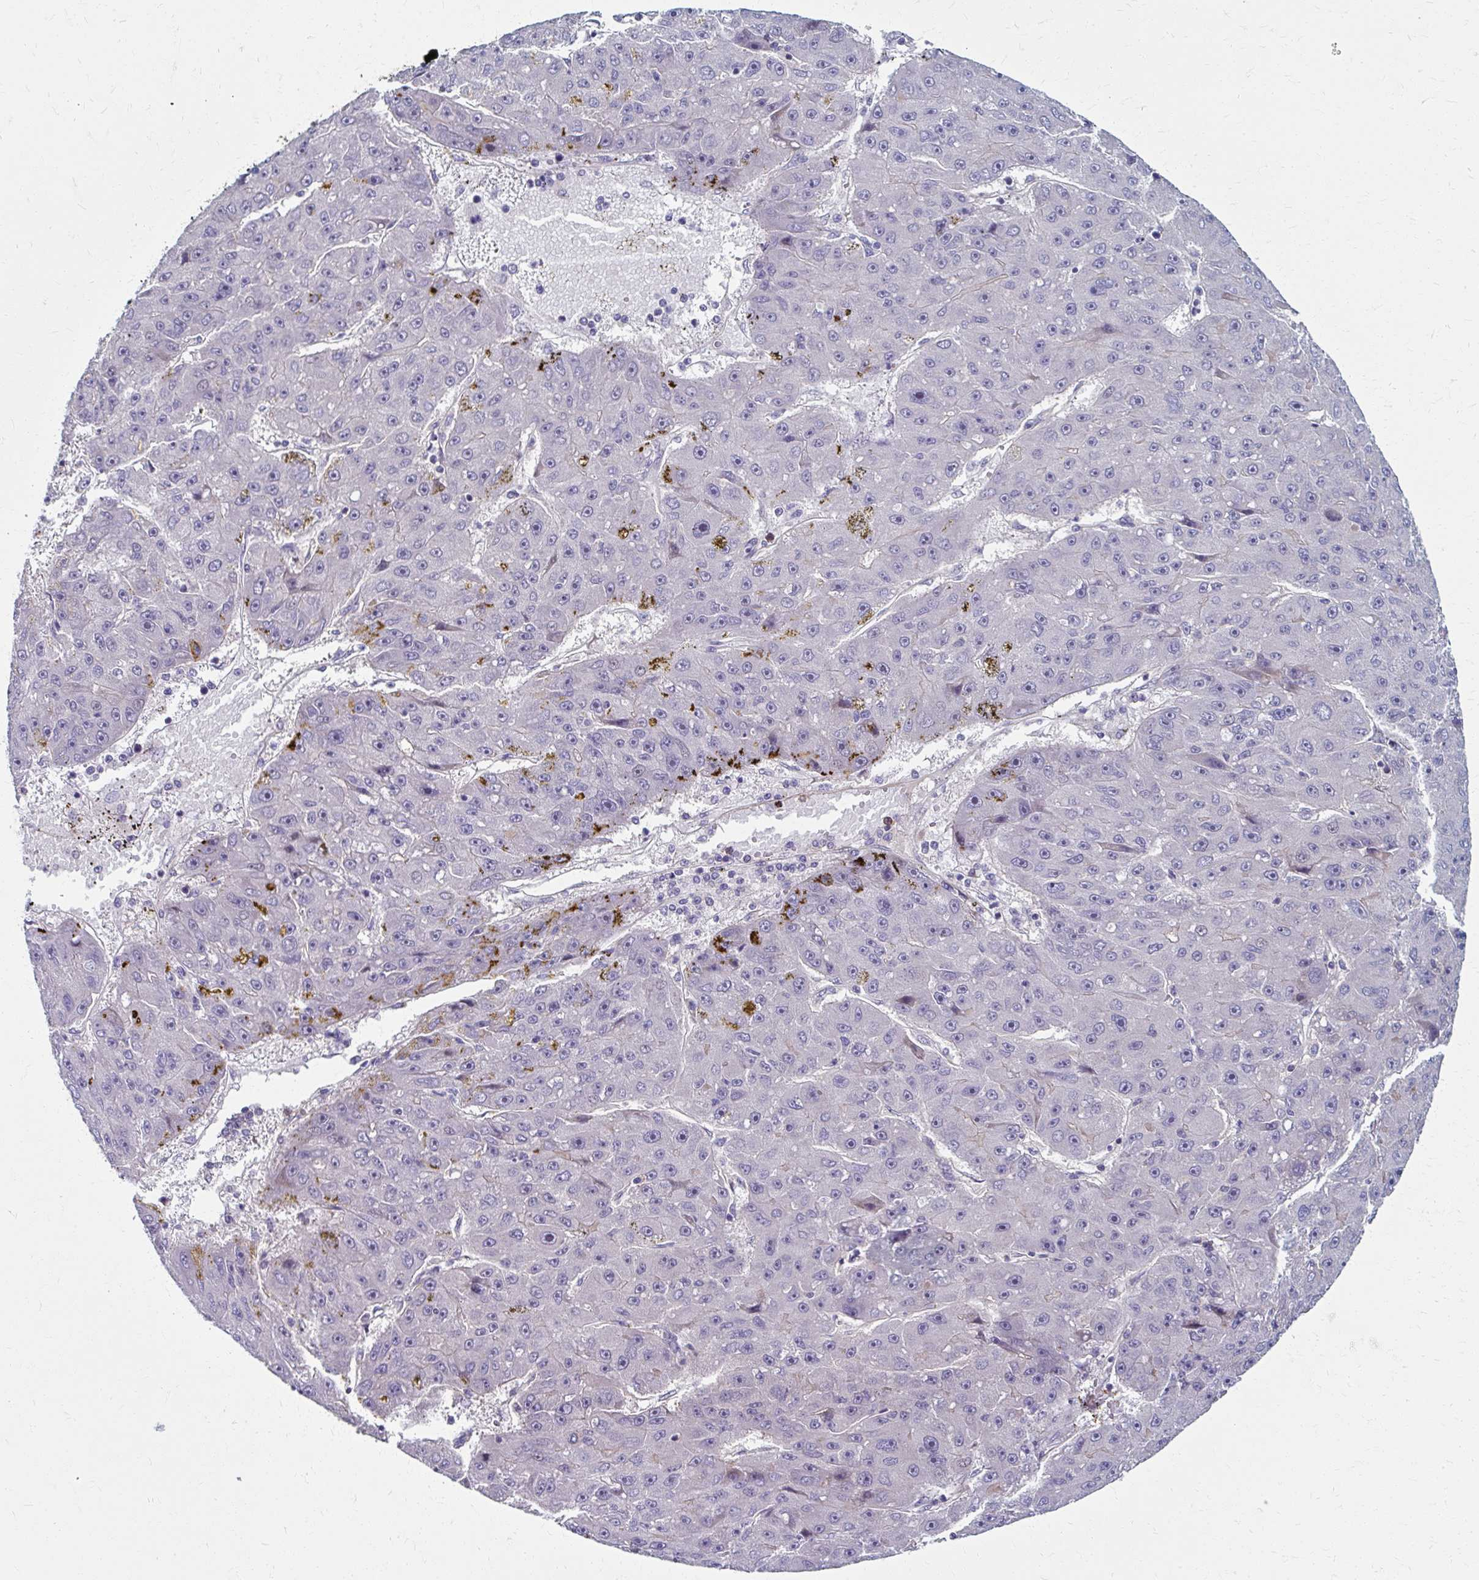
{"staining": {"intensity": "negative", "quantity": "none", "location": "none"}, "tissue": "liver cancer", "cell_type": "Tumor cells", "image_type": "cancer", "snomed": [{"axis": "morphology", "description": "Carcinoma, Hepatocellular, NOS"}, {"axis": "topography", "description": "Liver"}], "caption": "A histopathology image of human liver hepatocellular carcinoma is negative for staining in tumor cells.", "gene": "ZNF555", "patient": {"sex": "male", "age": 67}}